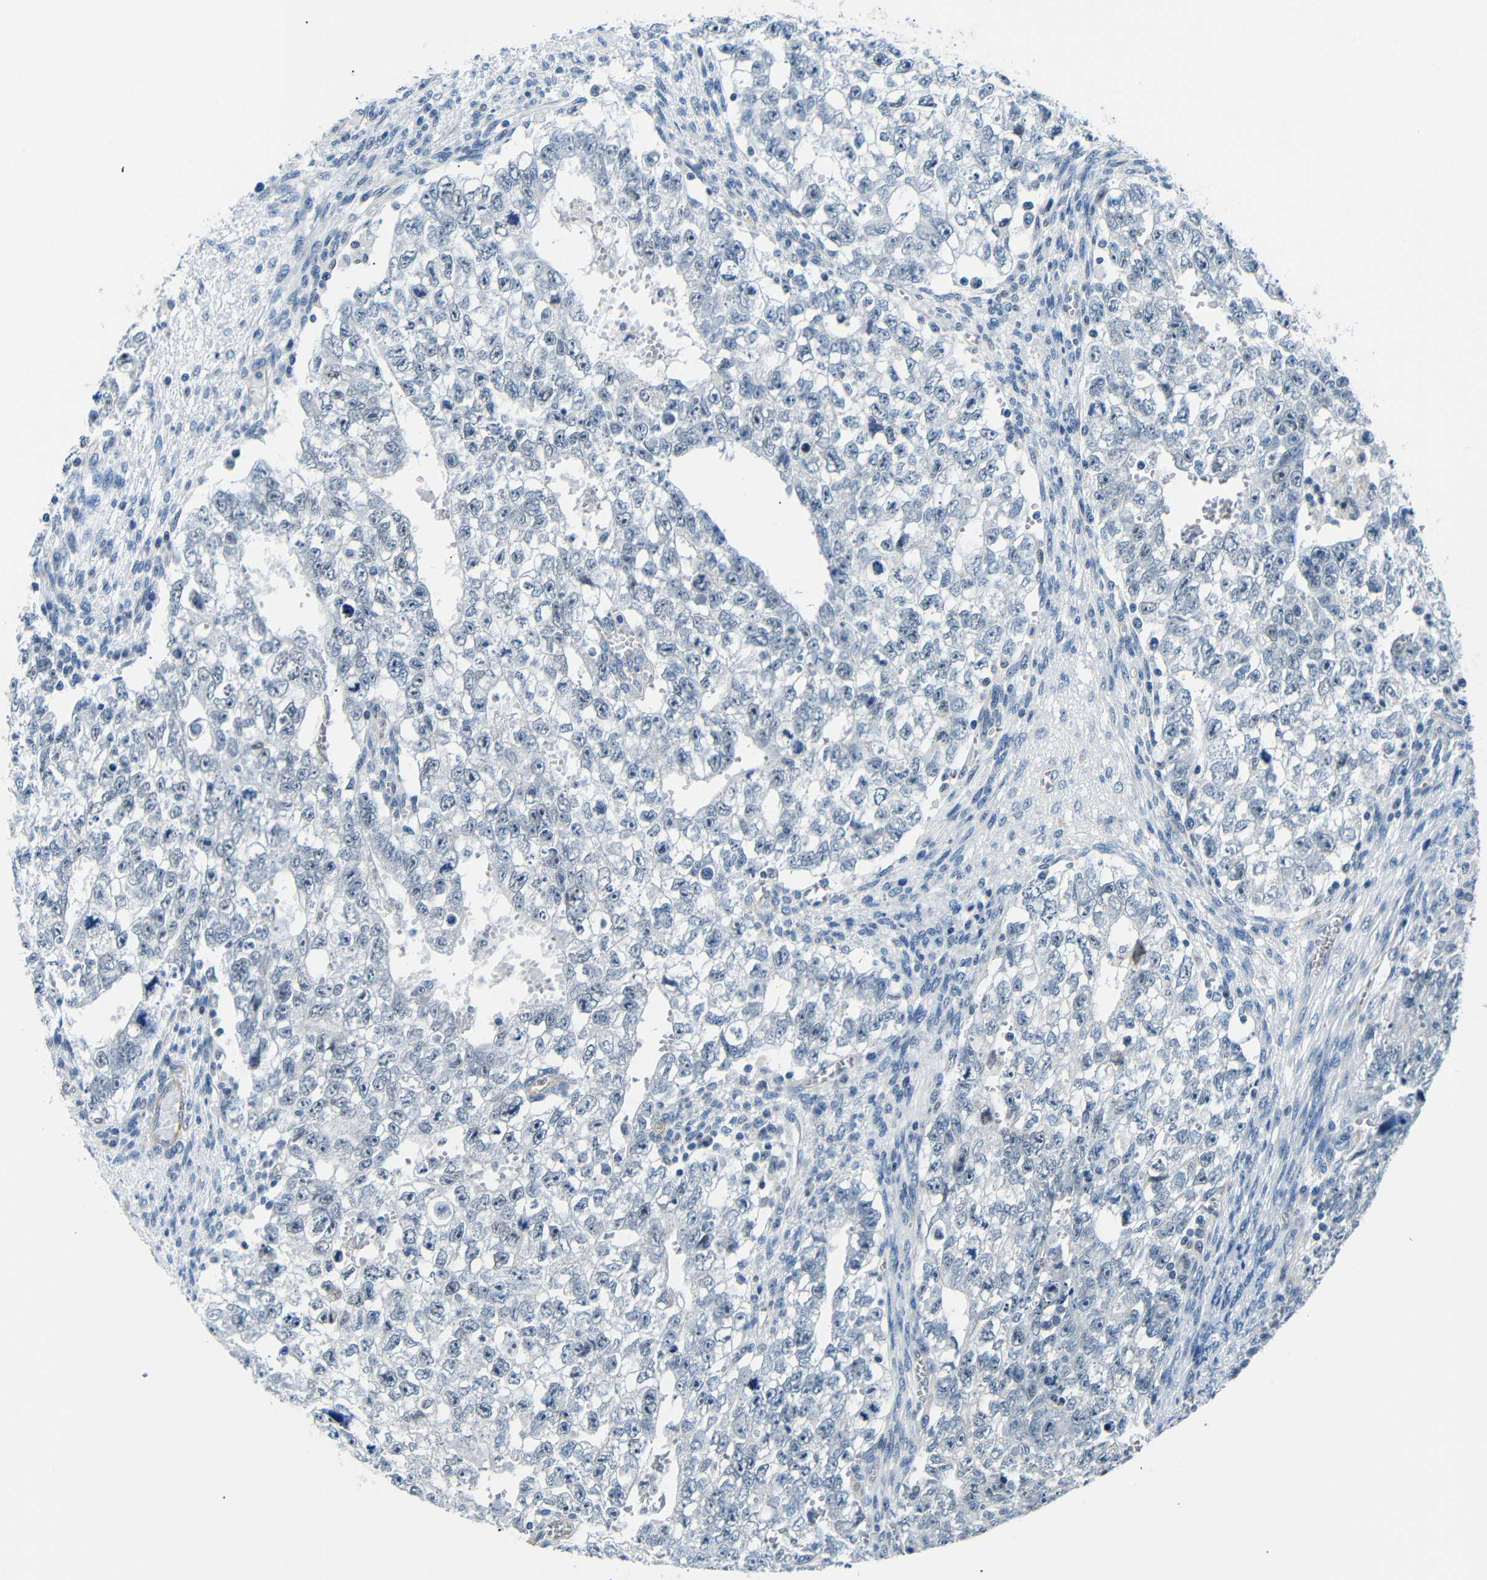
{"staining": {"intensity": "negative", "quantity": "none", "location": "none"}, "tissue": "testis cancer", "cell_type": "Tumor cells", "image_type": "cancer", "snomed": [{"axis": "morphology", "description": "Seminoma, NOS"}, {"axis": "morphology", "description": "Carcinoma, Embryonal, NOS"}, {"axis": "topography", "description": "Testis"}], "caption": "Testis cancer (seminoma) was stained to show a protein in brown. There is no significant positivity in tumor cells. The staining is performed using DAB brown chromogen with nuclei counter-stained in using hematoxylin.", "gene": "TAFA1", "patient": {"sex": "male", "age": 38}}